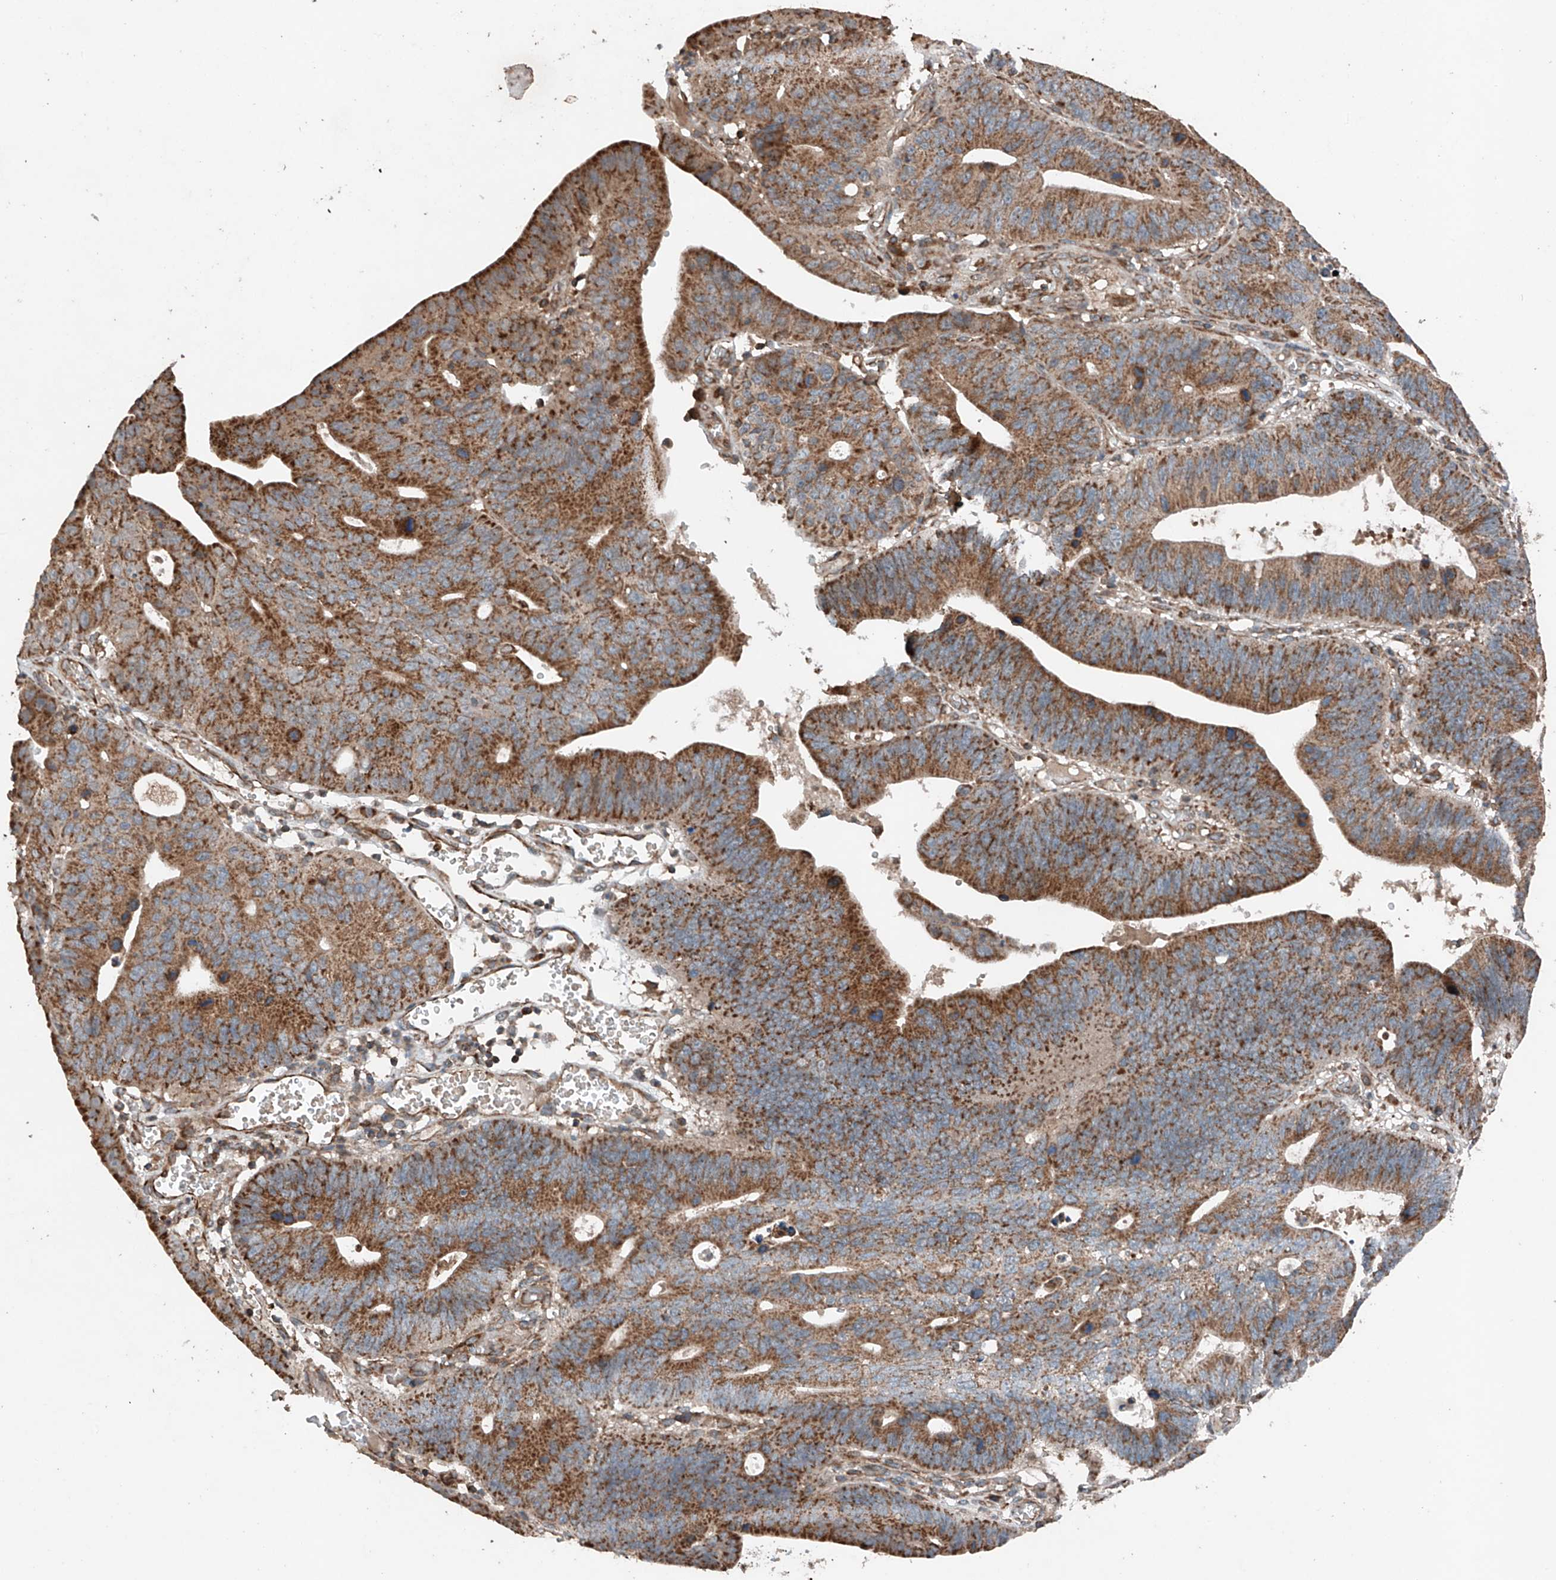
{"staining": {"intensity": "strong", "quantity": ">75%", "location": "cytoplasmic/membranous"}, "tissue": "stomach cancer", "cell_type": "Tumor cells", "image_type": "cancer", "snomed": [{"axis": "morphology", "description": "Adenocarcinoma, NOS"}, {"axis": "topography", "description": "Stomach"}], "caption": "Immunohistochemical staining of human adenocarcinoma (stomach) displays high levels of strong cytoplasmic/membranous staining in about >75% of tumor cells.", "gene": "AP4B1", "patient": {"sex": "male", "age": 59}}